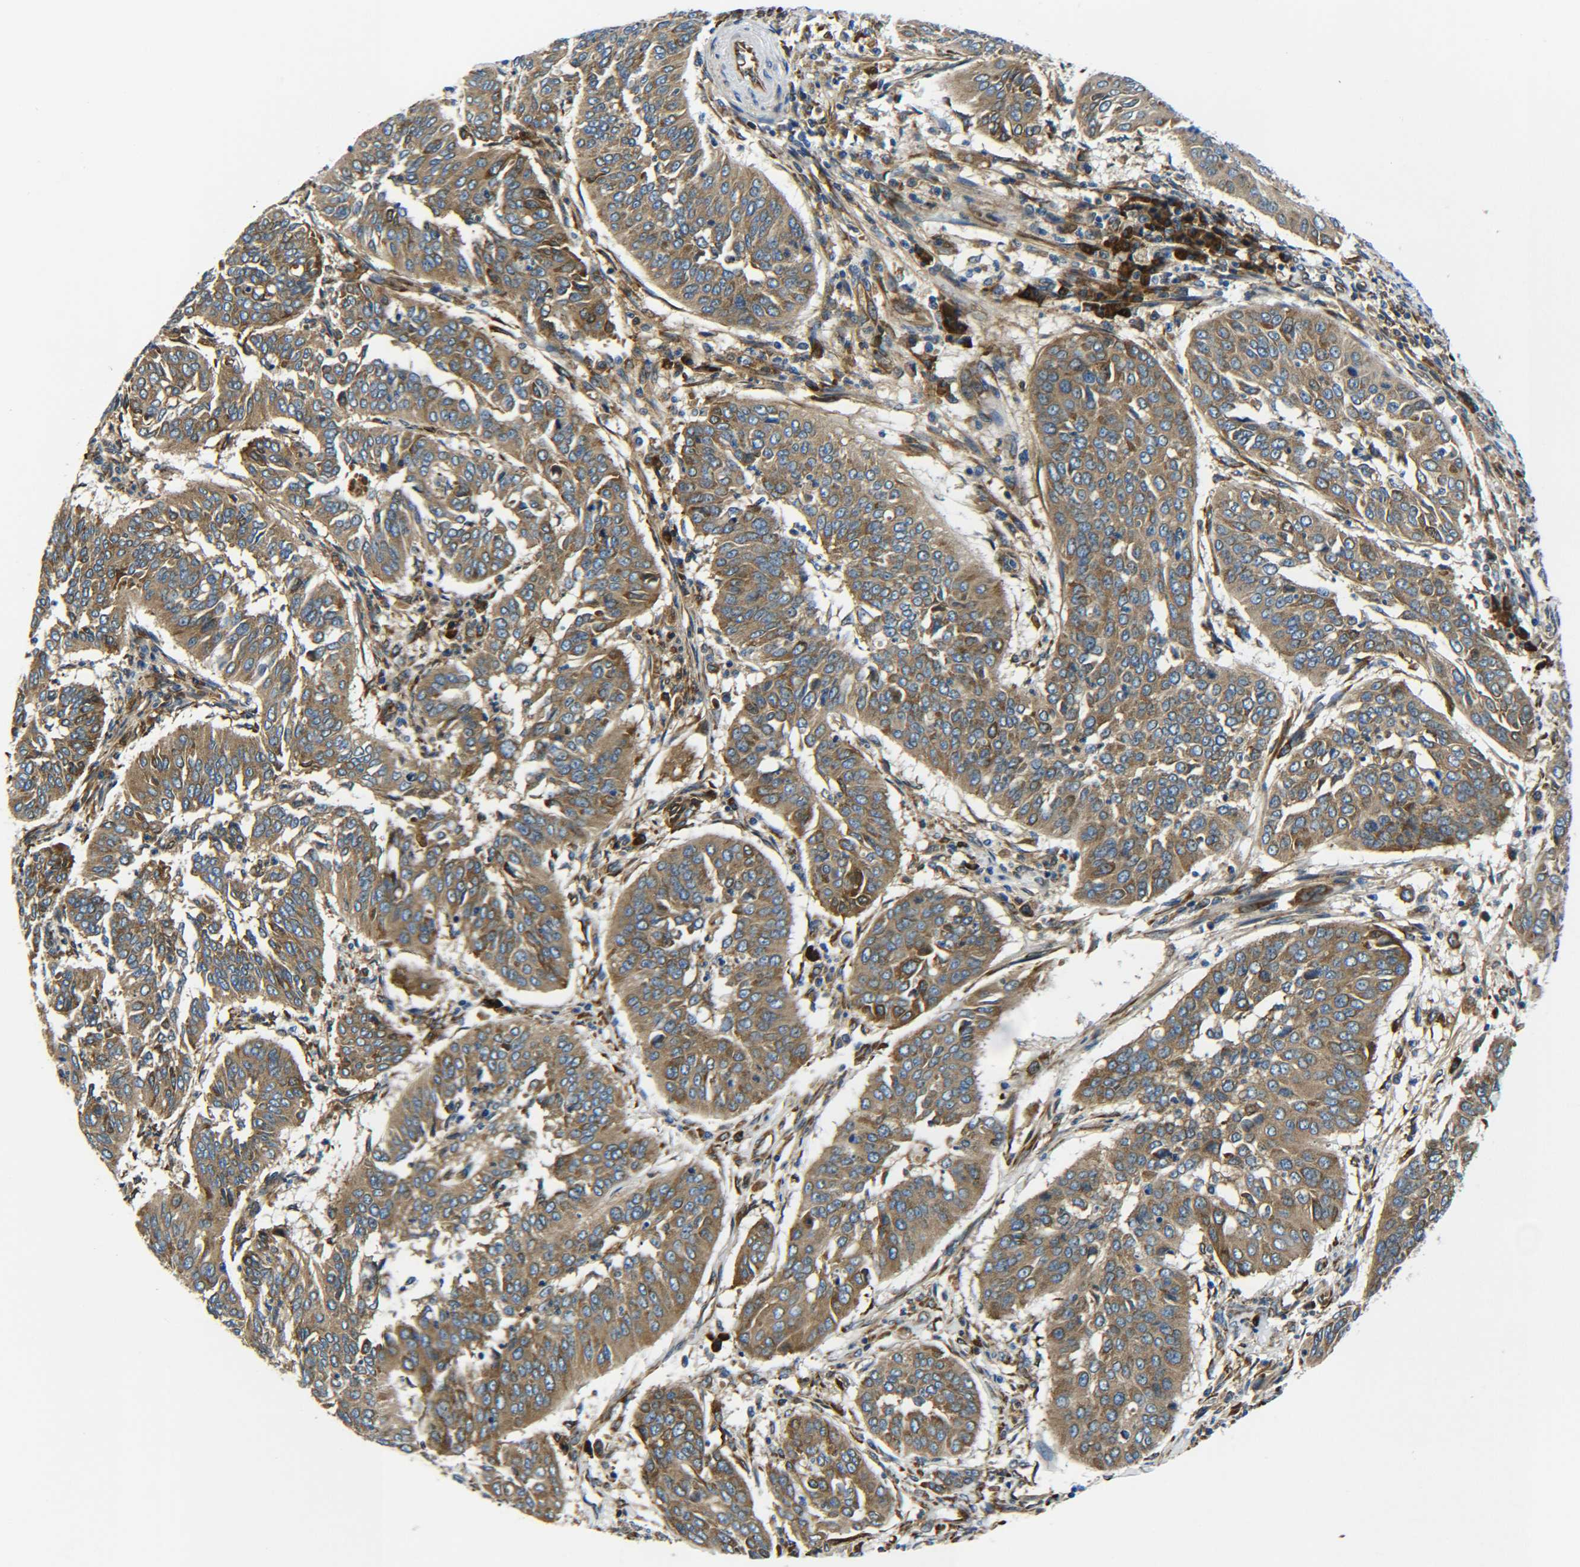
{"staining": {"intensity": "moderate", "quantity": ">75%", "location": "cytoplasmic/membranous"}, "tissue": "cervical cancer", "cell_type": "Tumor cells", "image_type": "cancer", "snomed": [{"axis": "morphology", "description": "Normal tissue, NOS"}, {"axis": "morphology", "description": "Squamous cell carcinoma, NOS"}, {"axis": "topography", "description": "Cervix"}], "caption": "Protein staining by IHC exhibits moderate cytoplasmic/membranous positivity in approximately >75% of tumor cells in cervical cancer (squamous cell carcinoma). Immunohistochemistry stains the protein in brown and the nuclei are stained blue.", "gene": "PREB", "patient": {"sex": "female", "age": 39}}